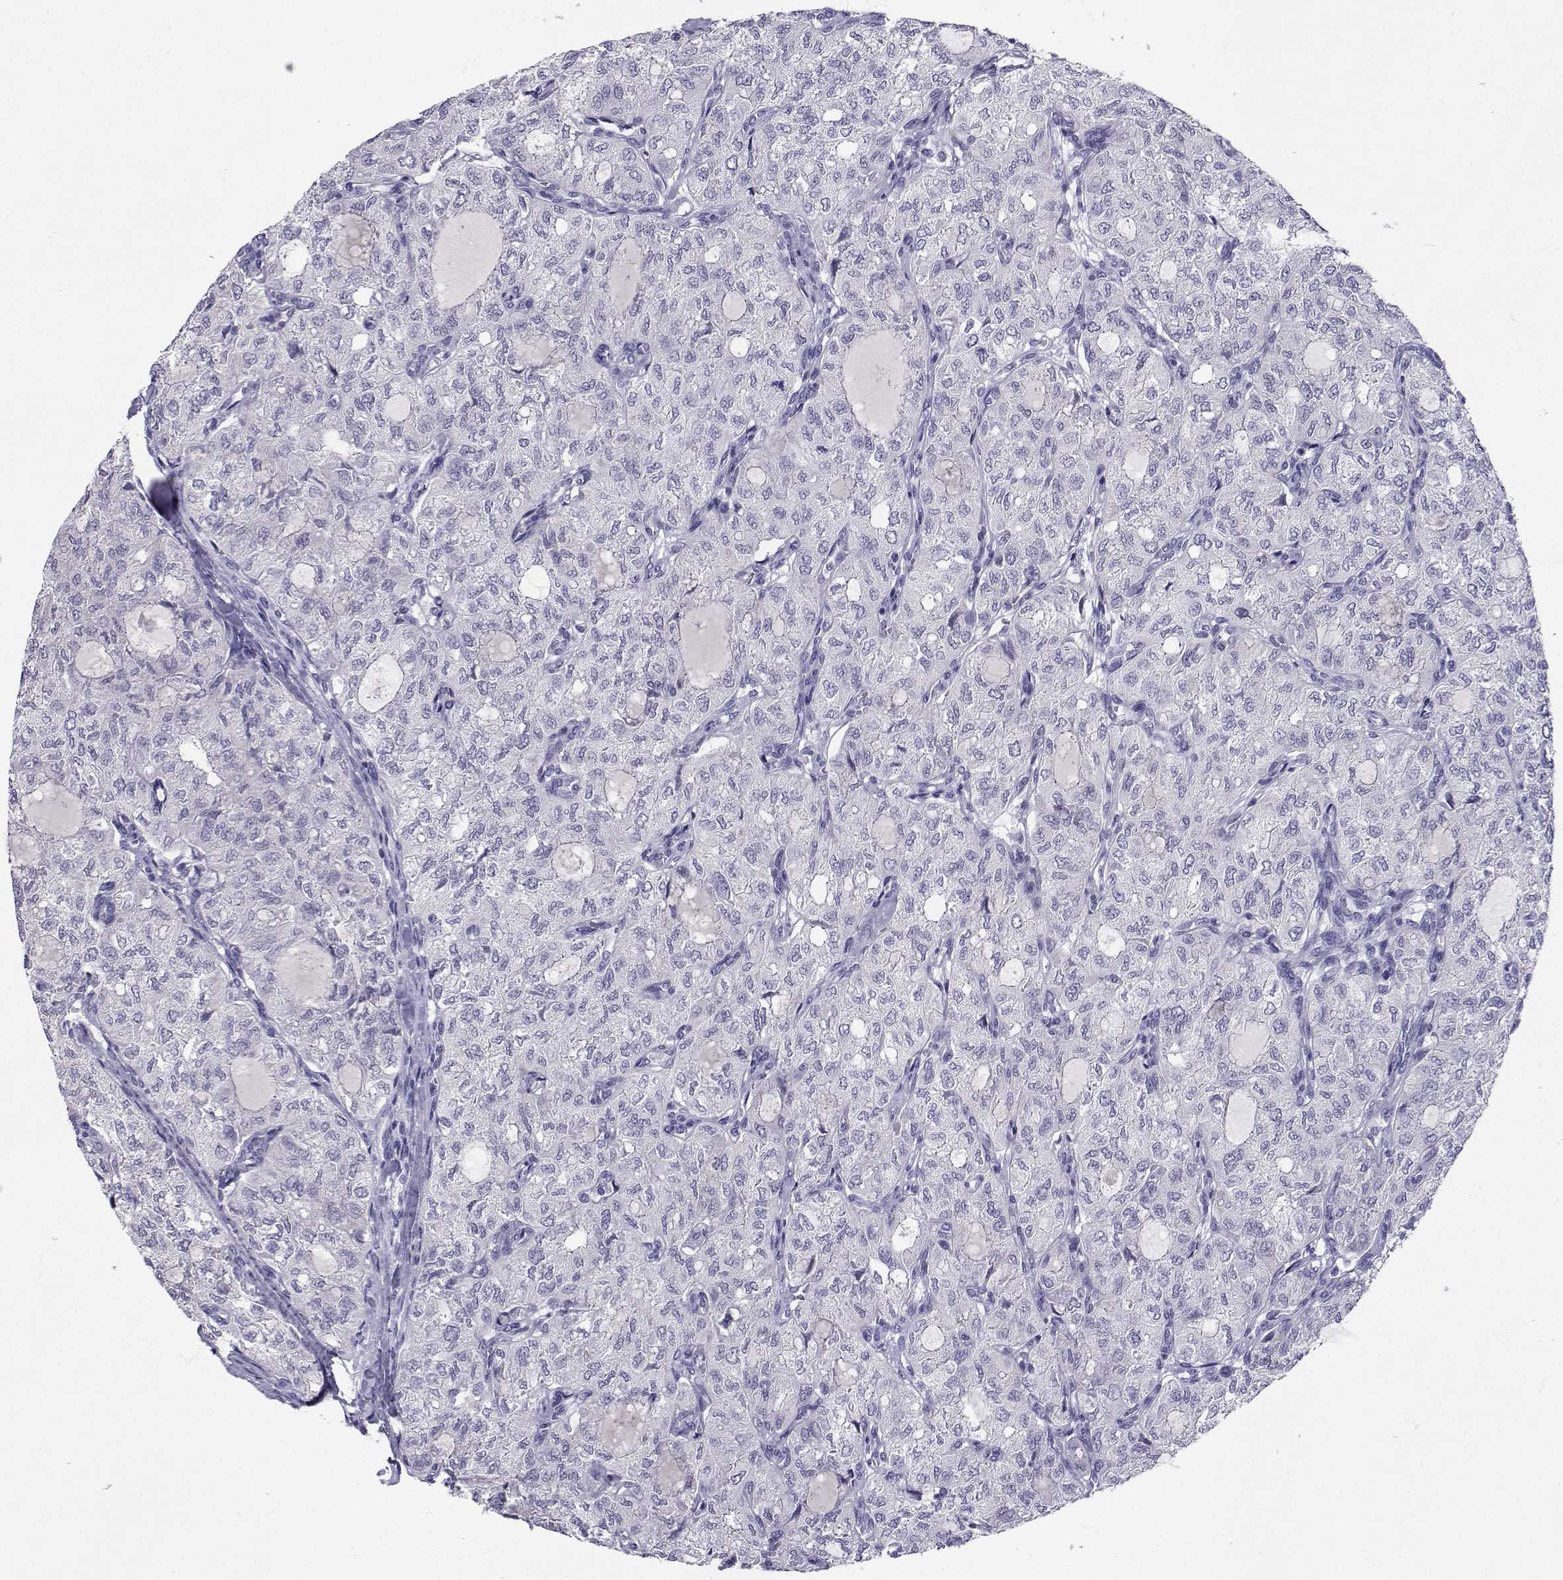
{"staining": {"intensity": "negative", "quantity": "none", "location": "none"}, "tissue": "thyroid cancer", "cell_type": "Tumor cells", "image_type": "cancer", "snomed": [{"axis": "morphology", "description": "Follicular adenoma carcinoma, NOS"}, {"axis": "topography", "description": "Thyroid gland"}], "caption": "Protein analysis of thyroid follicular adenoma carcinoma reveals no significant staining in tumor cells.", "gene": "SLC6A3", "patient": {"sex": "male", "age": 75}}